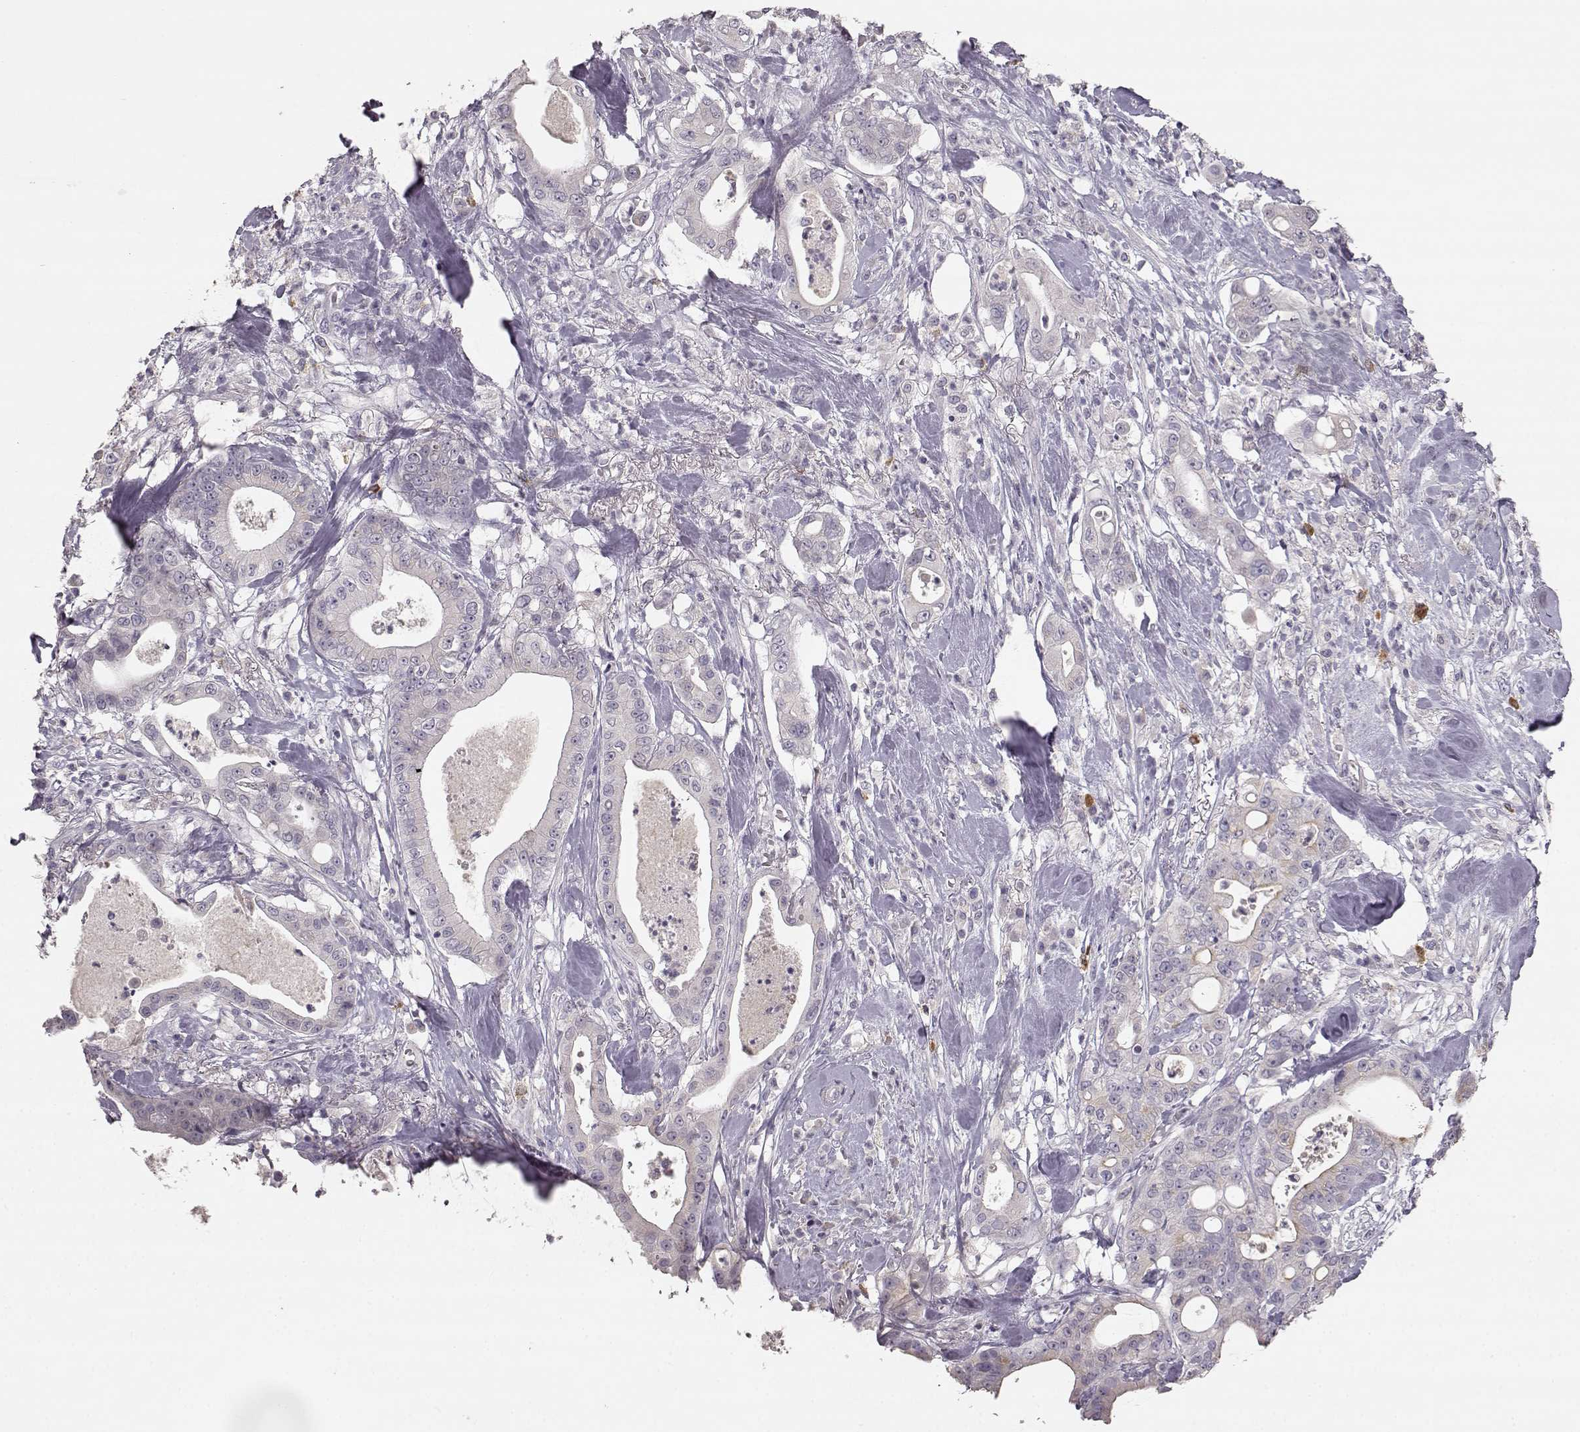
{"staining": {"intensity": "negative", "quantity": "none", "location": "none"}, "tissue": "pancreatic cancer", "cell_type": "Tumor cells", "image_type": "cancer", "snomed": [{"axis": "morphology", "description": "Adenocarcinoma, NOS"}, {"axis": "topography", "description": "Pancreas"}], "caption": "Tumor cells are negative for protein expression in human adenocarcinoma (pancreatic).", "gene": "GHR", "patient": {"sex": "male", "age": 71}}